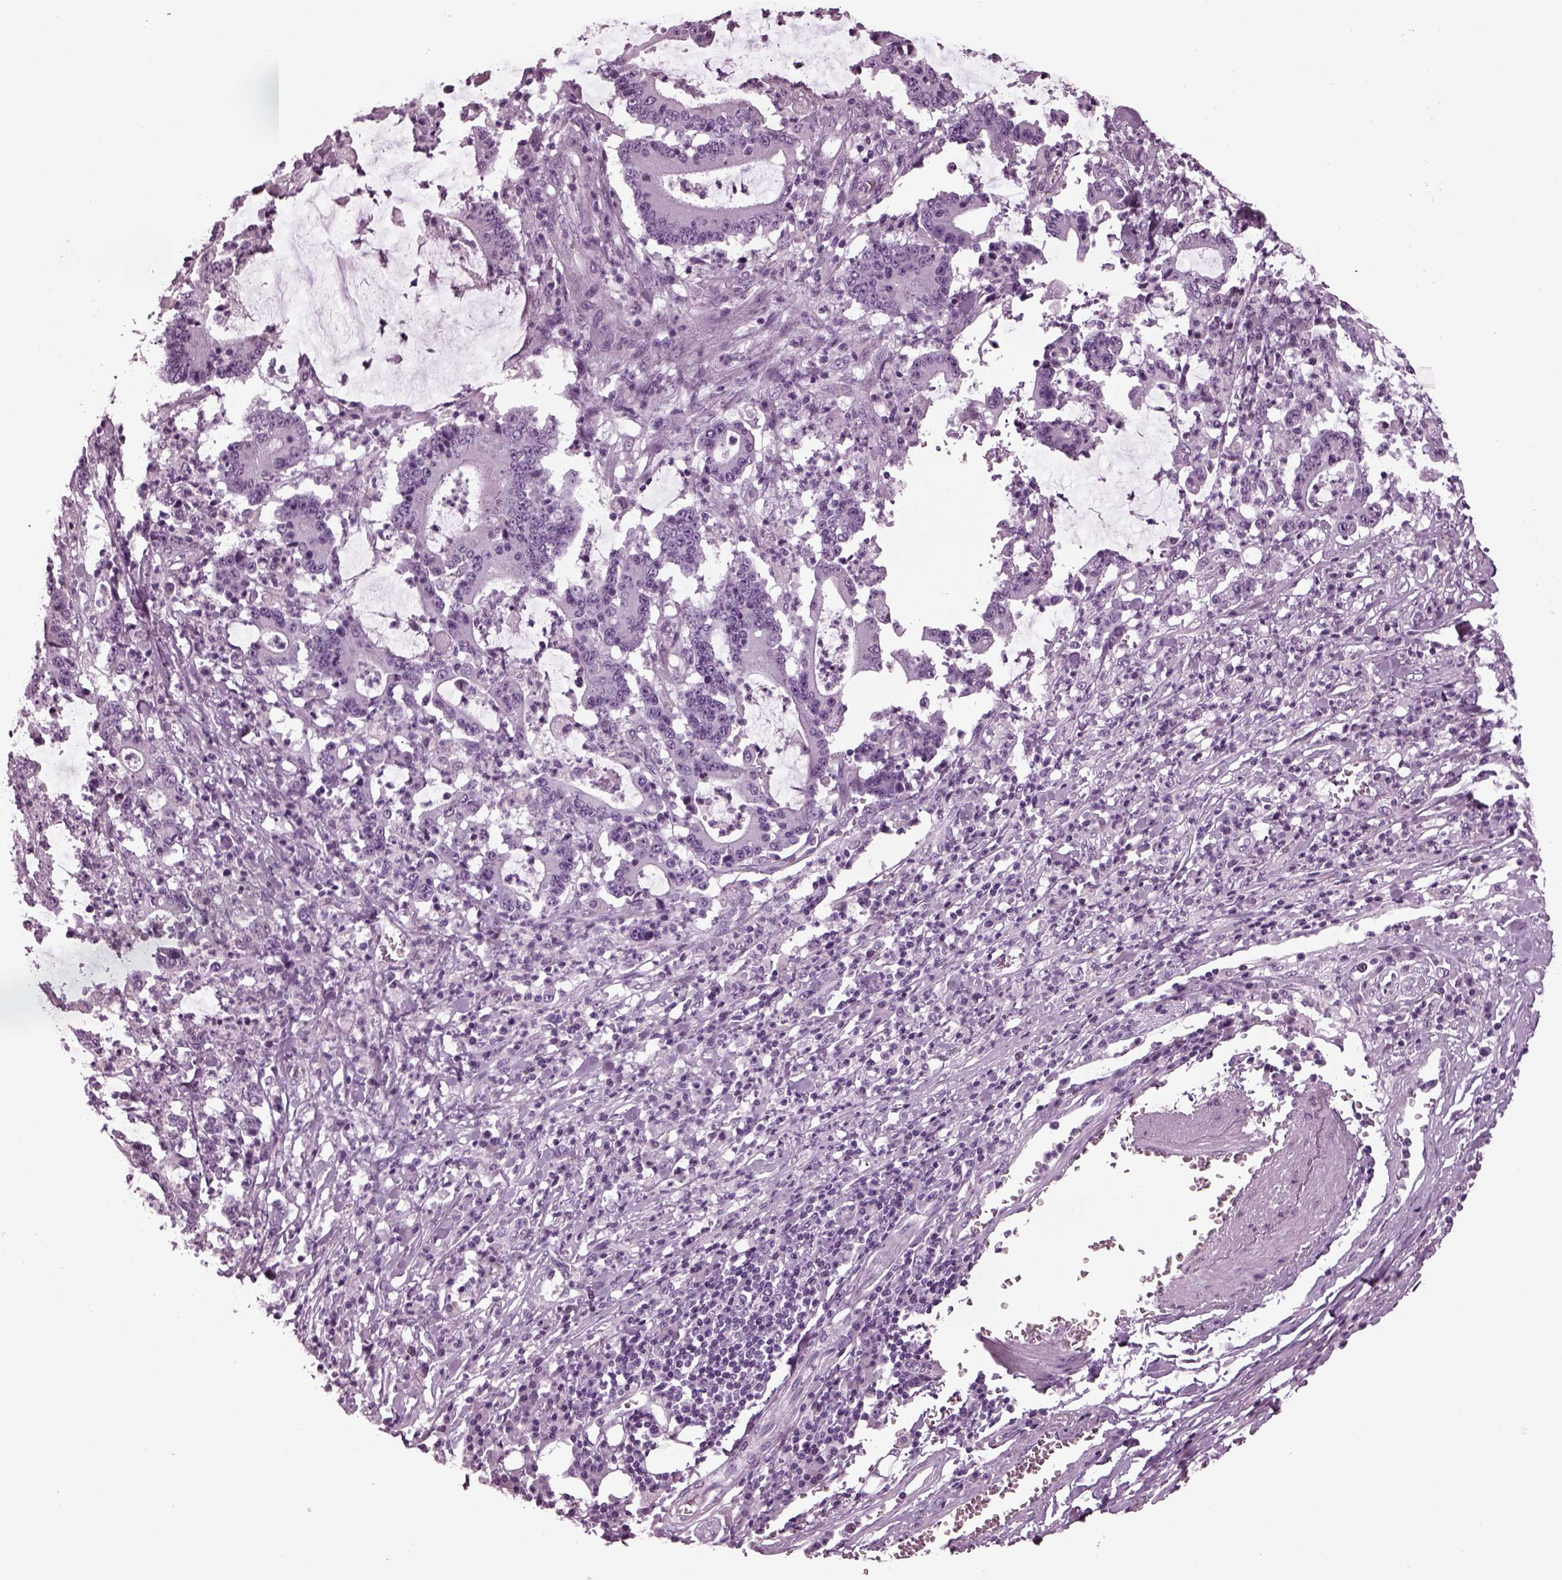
{"staining": {"intensity": "negative", "quantity": "none", "location": "none"}, "tissue": "stomach cancer", "cell_type": "Tumor cells", "image_type": "cancer", "snomed": [{"axis": "morphology", "description": "Adenocarcinoma, NOS"}, {"axis": "topography", "description": "Stomach, upper"}], "caption": "A photomicrograph of adenocarcinoma (stomach) stained for a protein exhibits no brown staining in tumor cells.", "gene": "TPPP2", "patient": {"sex": "male", "age": 68}}